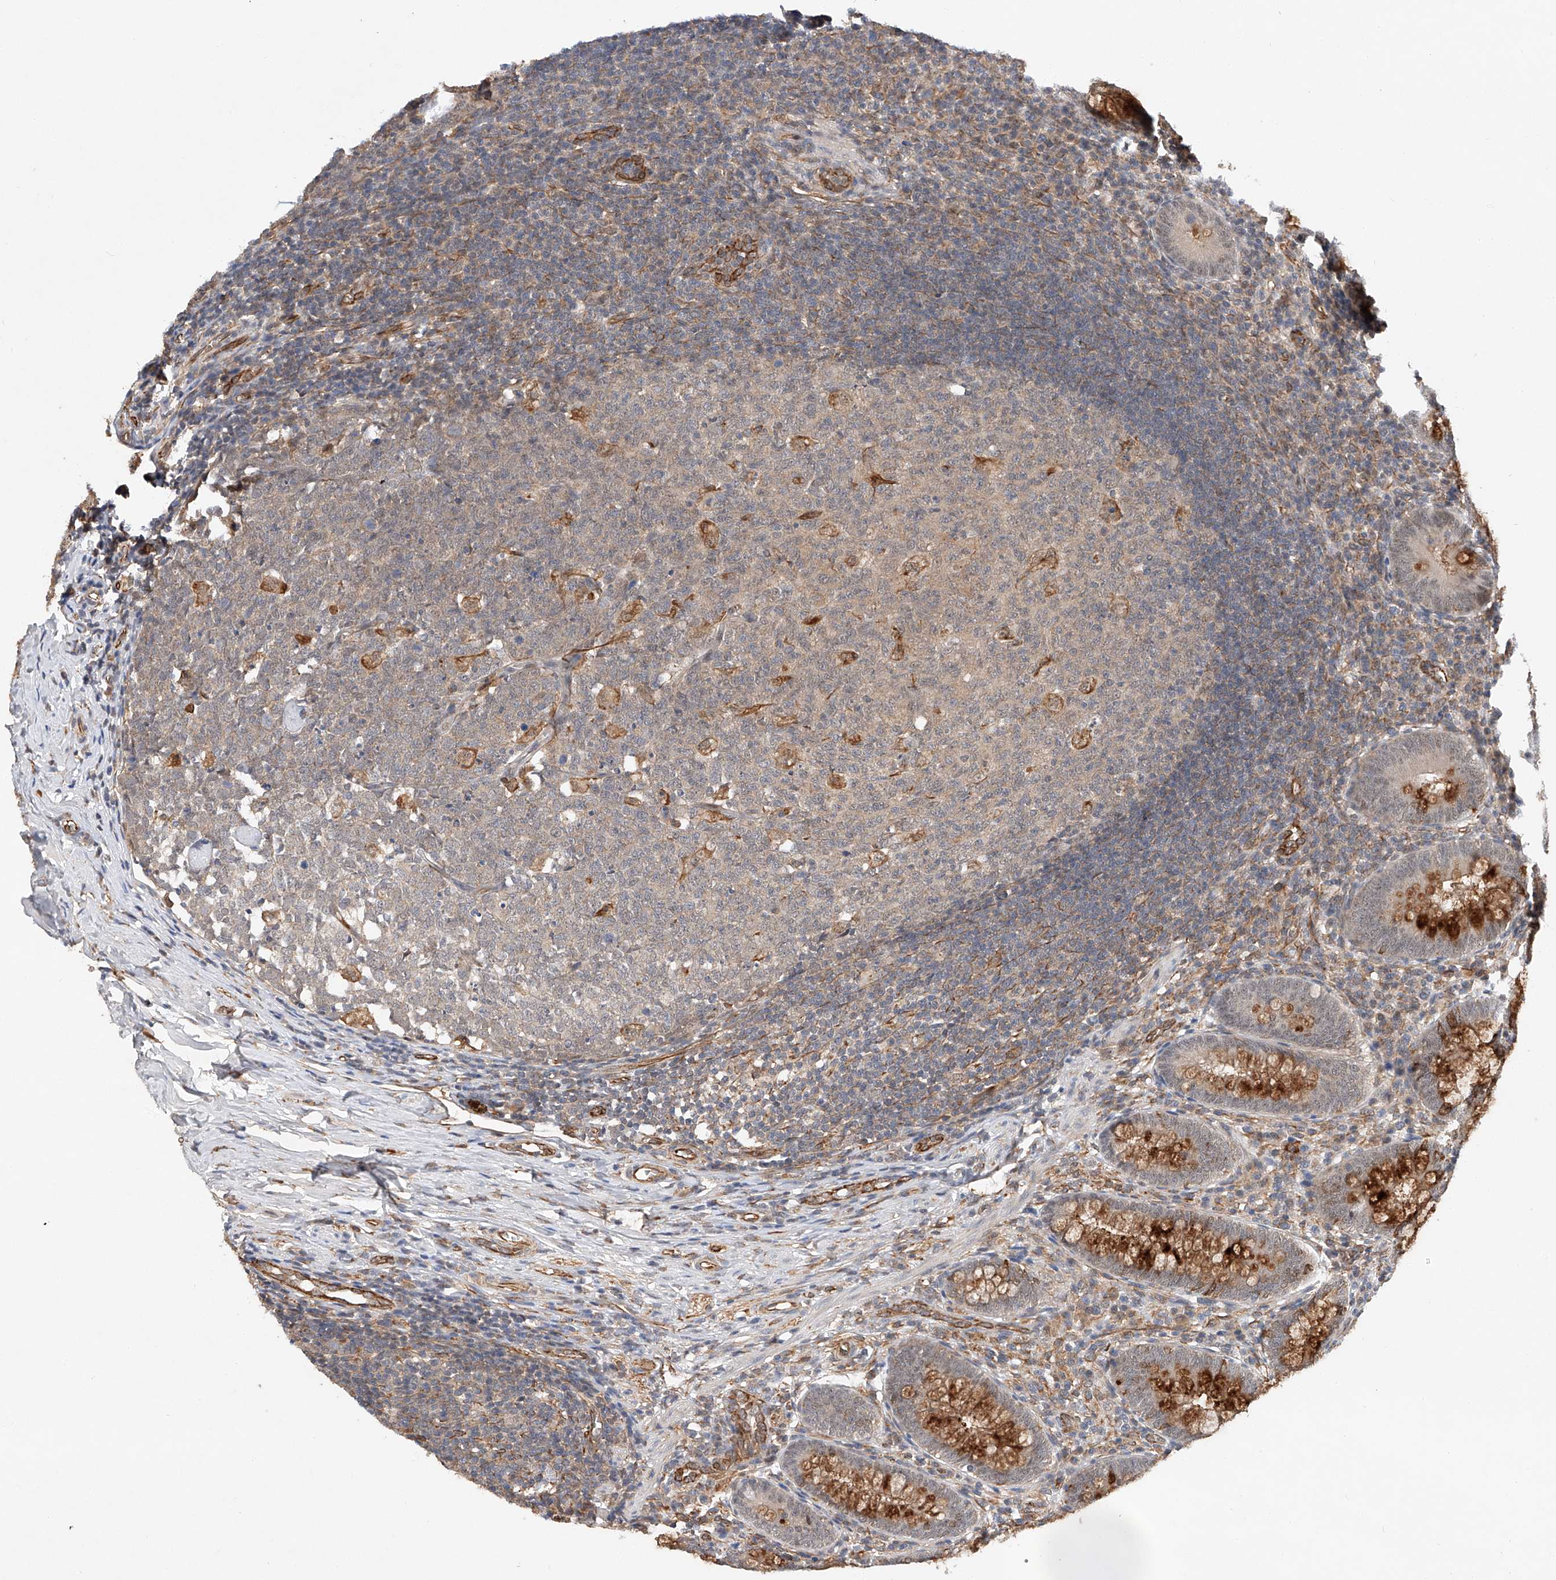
{"staining": {"intensity": "strong", "quantity": "25%-75%", "location": "cytoplasmic/membranous"}, "tissue": "appendix", "cell_type": "Glandular cells", "image_type": "normal", "snomed": [{"axis": "morphology", "description": "Normal tissue, NOS"}, {"axis": "topography", "description": "Appendix"}], "caption": "Immunohistochemical staining of unremarkable appendix reveals strong cytoplasmic/membranous protein positivity in approximately 25%-75% of glandular cells. Immunohistochemistry stains the protein of interest in brown and the nuclei are stained blue.", "gene": "AMD1", "patient": {"sex": "male", "age": 14}}